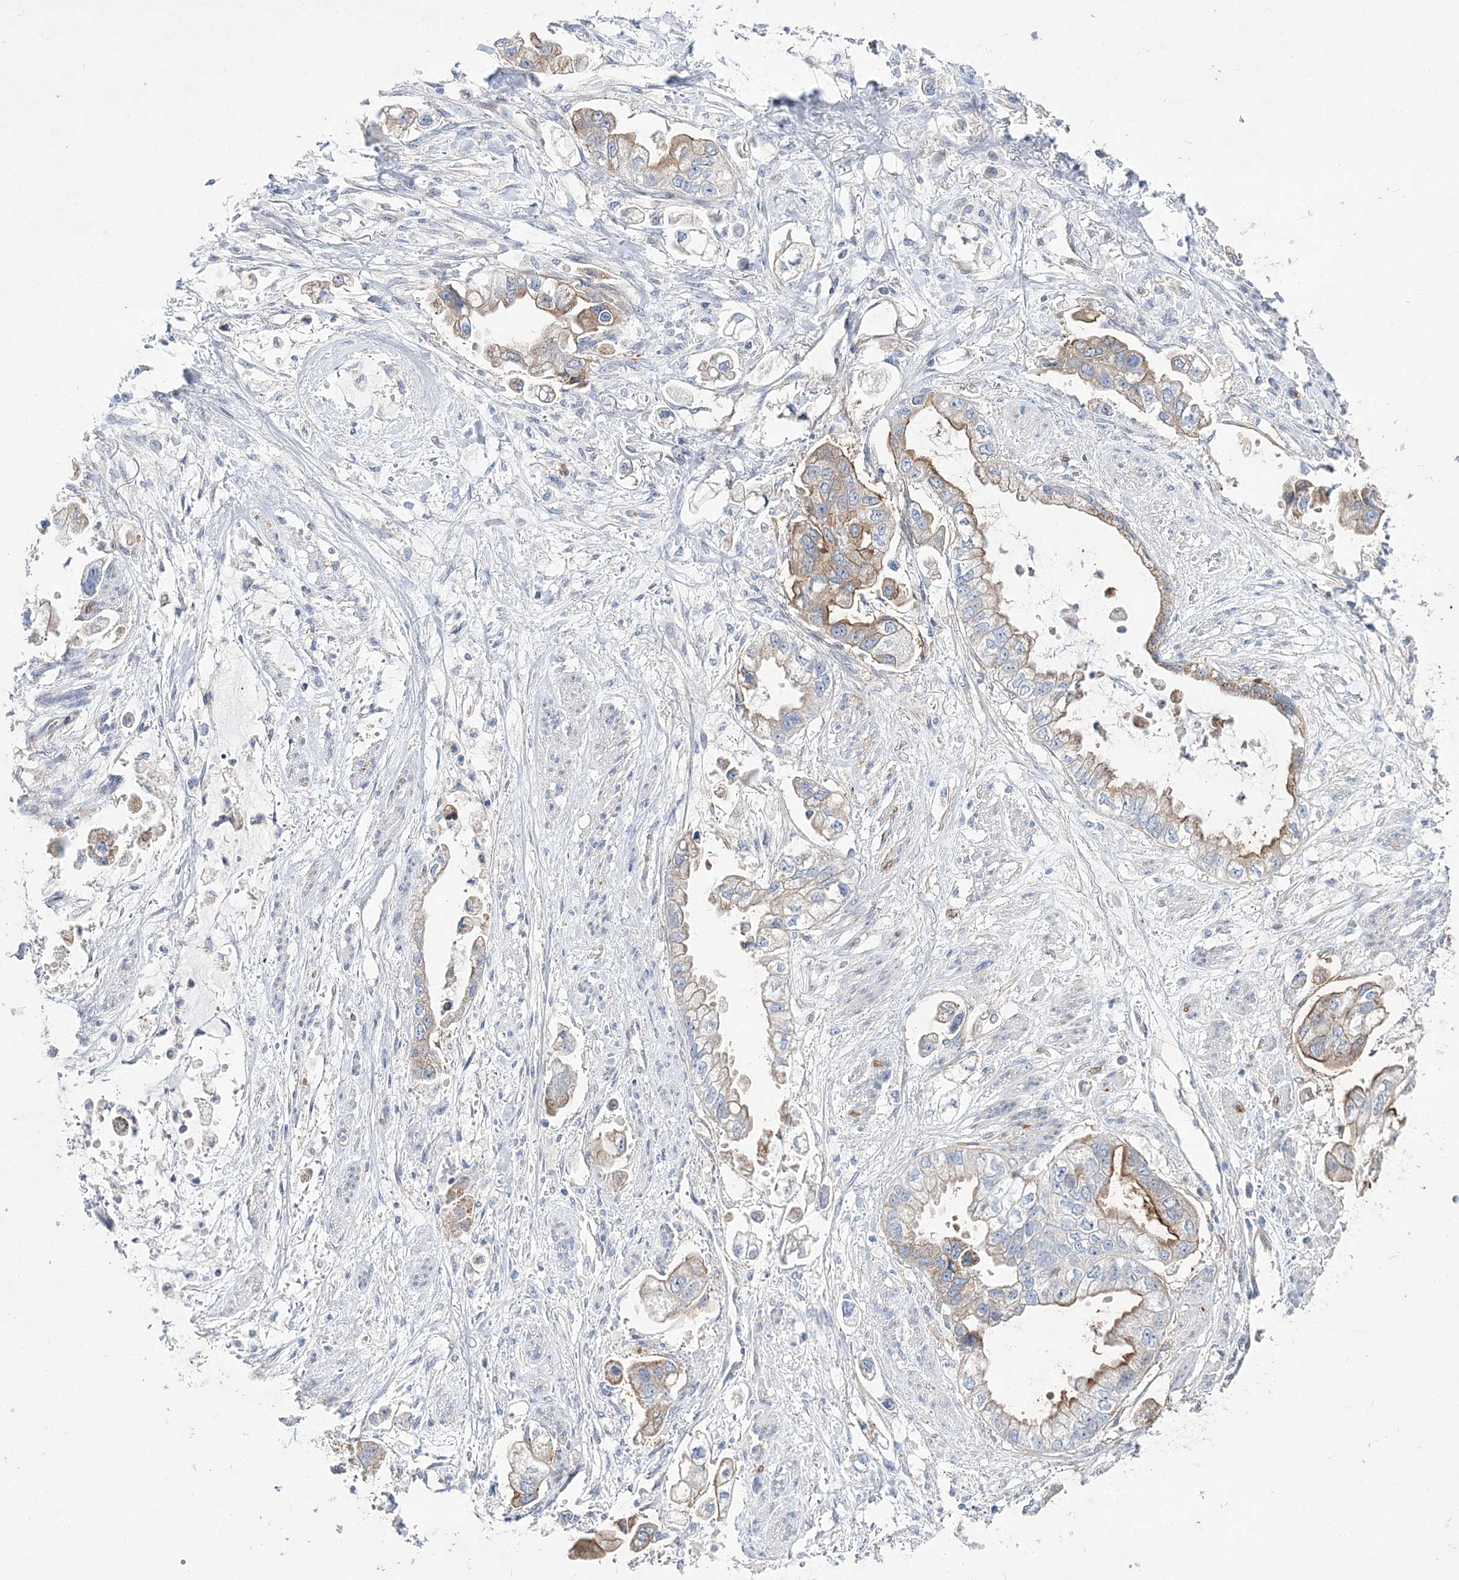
{"staining": {"intensity": "moderate", "quantity": "25%-75%", "location": "cytoplasmic/membranous"}, "tissue": "stomach cancer", "cell_type": "Tumor cells", "image_type": "cancer", "snomed": [{"axis": "morphology", "description": "Adenocarcinoma, NOS"}, {"axis": "topography", "description": "Stomach"}], "caption": "An immunohistochemistry (IHC) photomicrograph of tumor tissue is shown. Protein staining in brown shows moderate cytoplasmic/membranous positivity in stomach adenocarcinoma within tumor cells.", "gene": "ANO1", "patient": {"sex": "male", "age": 62}}